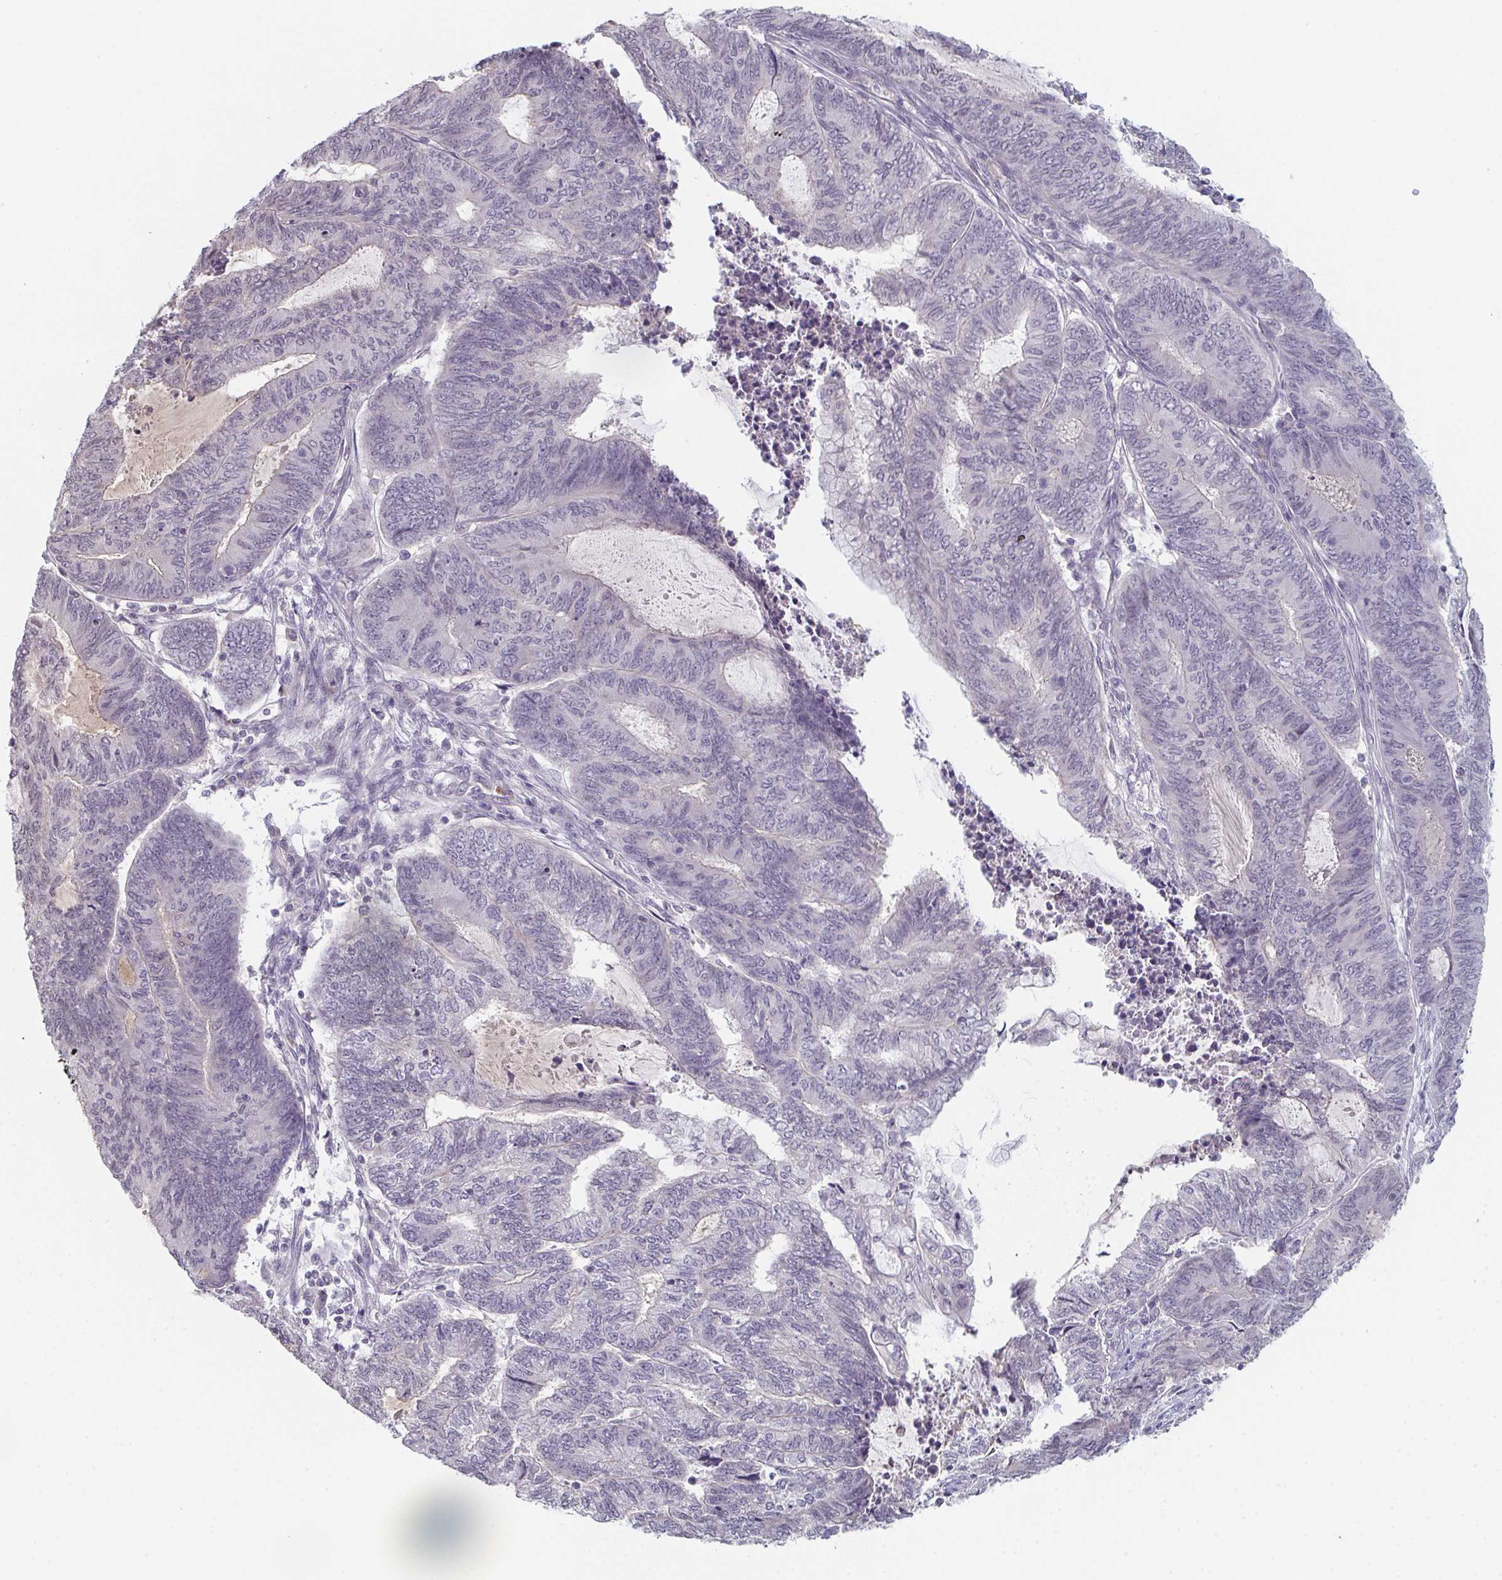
{"staining": {"intensity": "negative", "quantity": "none", "location": "none"}, "tissue": "endometrial cancer", "cell_type": "Tumor cells", "image_type": "cancer", "snomed": [{"axis": "morphology", "description": "Adenocarcinoma, NOS"}, {"axis": "topography", "description": "Uterus"}, {"axis": "topography", "description": "Endometrium"}], "caption": "Tumor cells are negative for brown protein staining in endometrial adenocarcinoma. The staining is performed using DAB brown chromogen with nuclei counter-stained in using hematoxylin.", "gene": "ZNF214", "patient": {"sex": "female", "age": 70}}